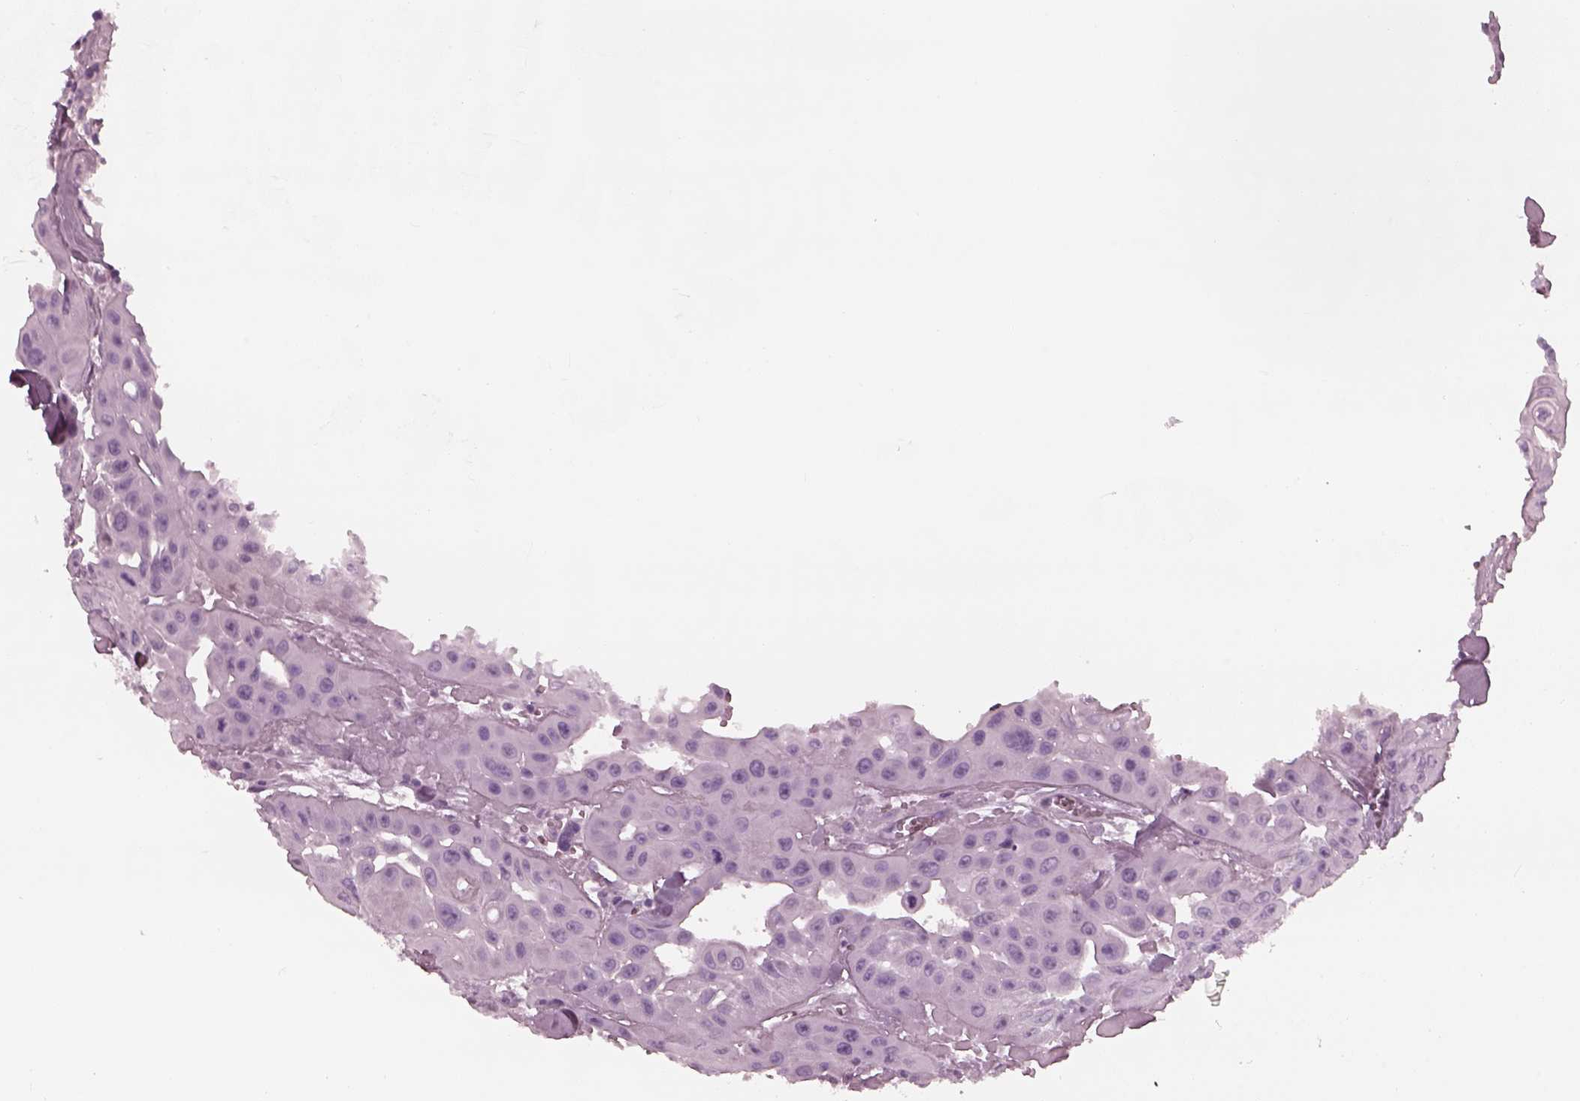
{"staining": {"intensity": "negative", "quantity": "none", "location": "none"}, "tissue": "head and neck cancer", "cell_type": "Tumor cells", "image_type": "cancer", "snomed": [{"axis": "morphology", "description": "Adenocarcinoma, NOS"}, {"axis": "topography", "description": "Head-Neck"}], "caption": "This is a micrograph of immunohistochemistry staining of head and neck cancer (adenocarcinoma), which shows no staining in tumor cells.", "gene": "FABP9", "patient": {"sex": "male", "age": 73}}